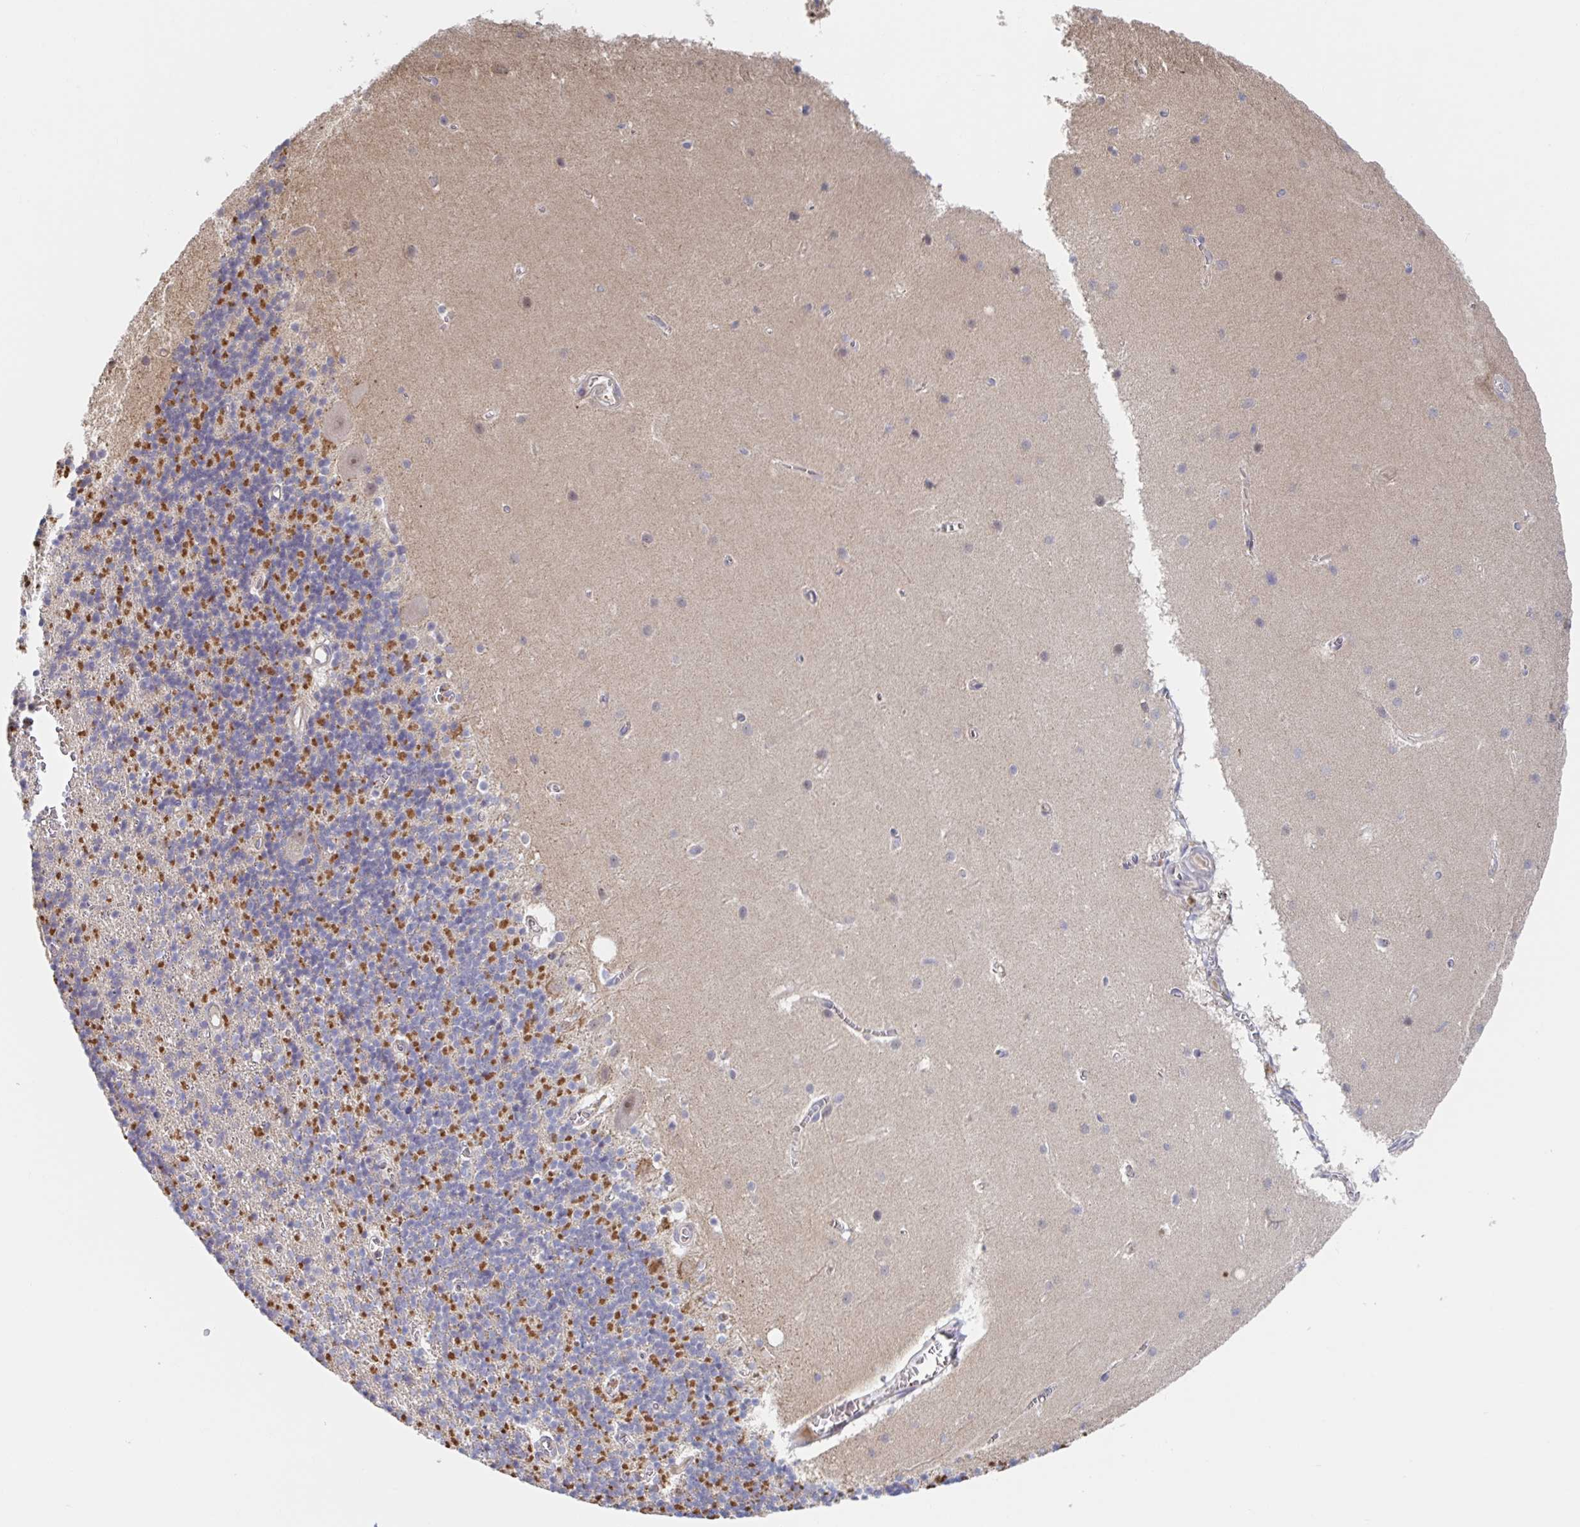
{"staining": {"intensity": "strong", "quantity": "<25%", "location": "cytoplasmic/membranous"}, "tissue": "cerebellum", "cell_type": "Cells in granular layer", "image_type": "normal", "snomed": [{"axis": "morphology", "description": "Normal tissue, NOS"}, {"axis": "topography", "description": "Cerebellum"}], "caption": "An image showing strong cytoplasmic/membranous staining in about <25% of cells in granular layer in unremarkable cerebellum, as visualized by brown immunohistochemical staining.", "gene": "DHRS12", "patient": {"sex": "male", "age": 70}}